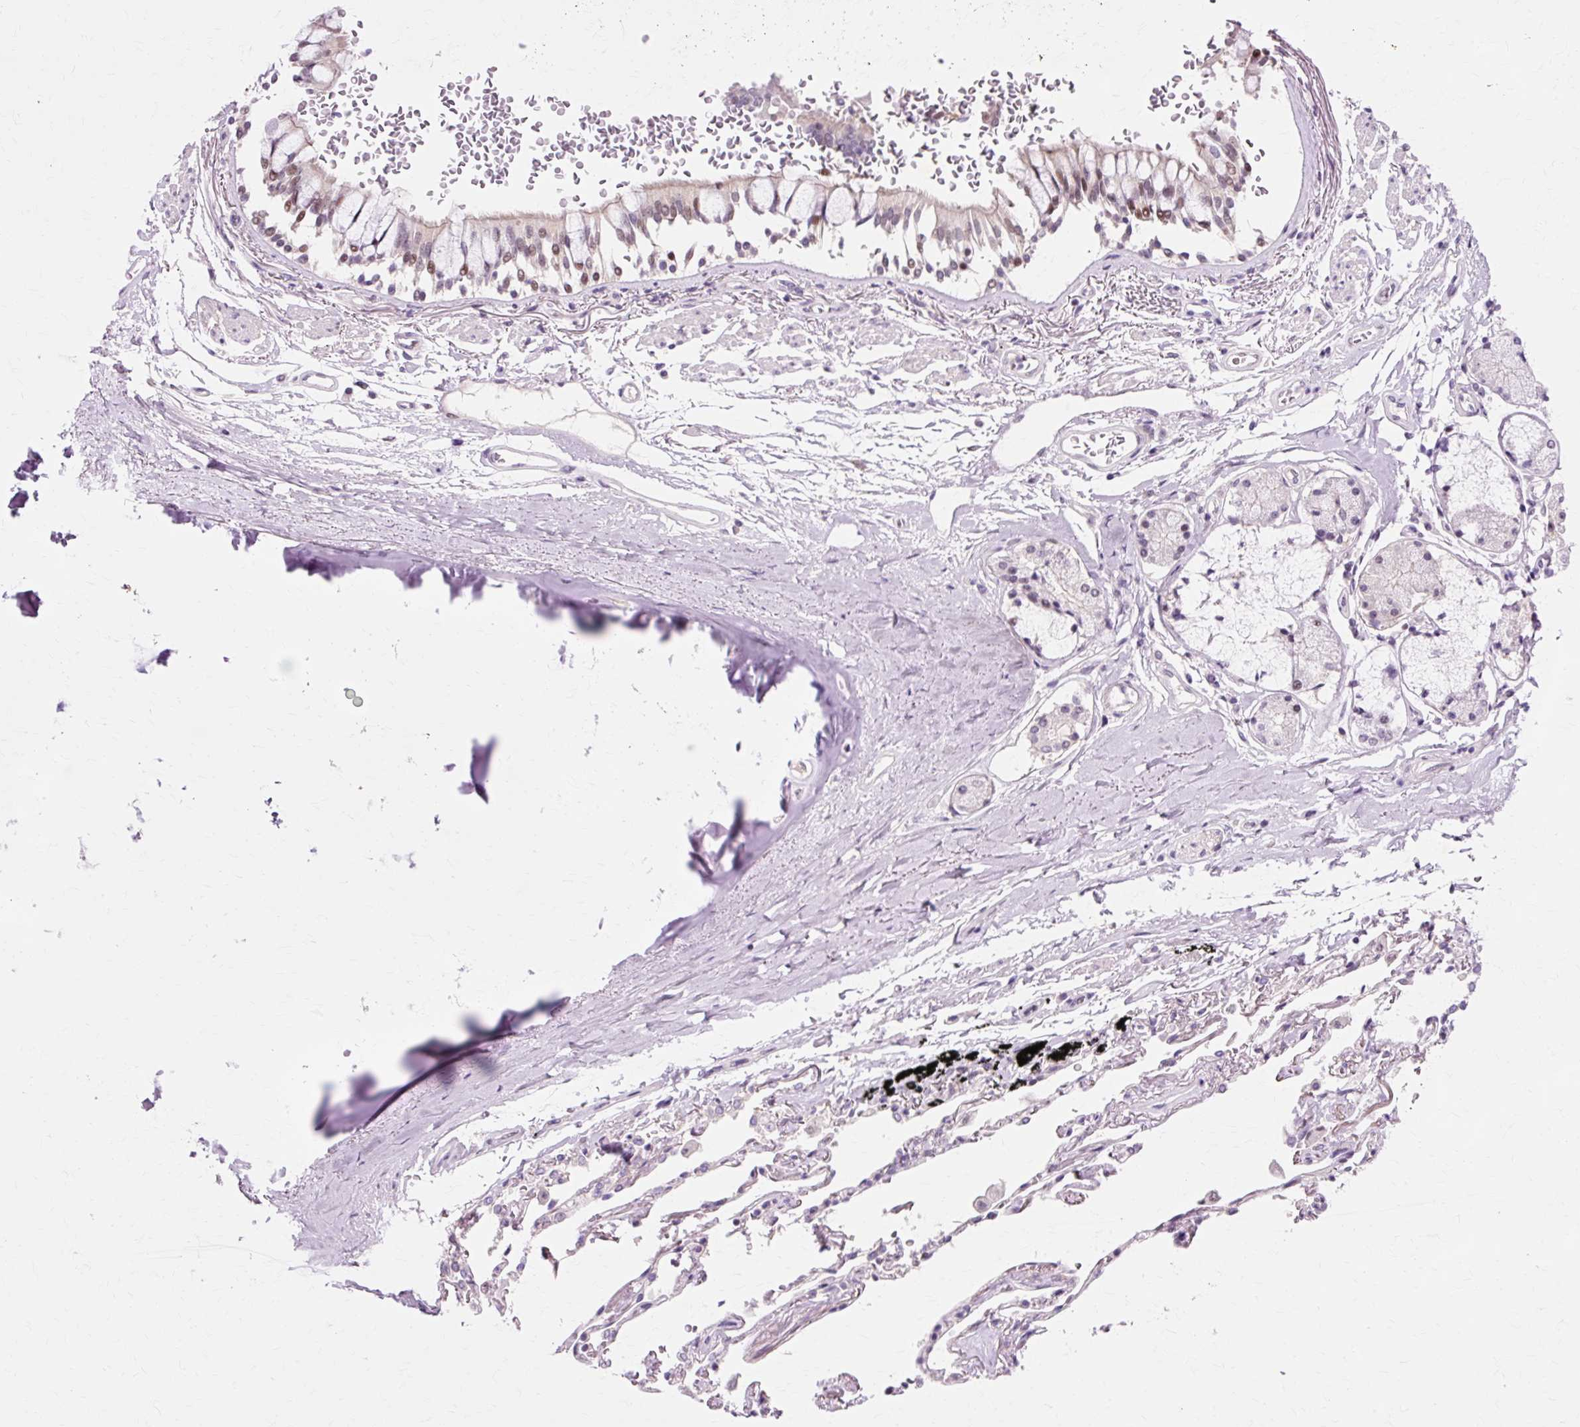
{"staining": {"intensity": "moderate", "quantity": ">75%", "location": "cytoplasmic/membranous,nuclear"}, "tissue": "bronchus", "cell_type": "Respiratory epithelial cells", "image_type": "normal", "snomed": [{"axis": "morphology", "description": "Normal tissue, NOS"}, {"axis": "topography", "description": "Bronchus"}], "caption": "A micrograph of human bronchus stained for a protein displays moderate cytoplasmic/membranous,nuclear brown staining in respiratory epithelial cells.", "gene": "MACROD2", "patient": {"sex": "male", "age": 70}}